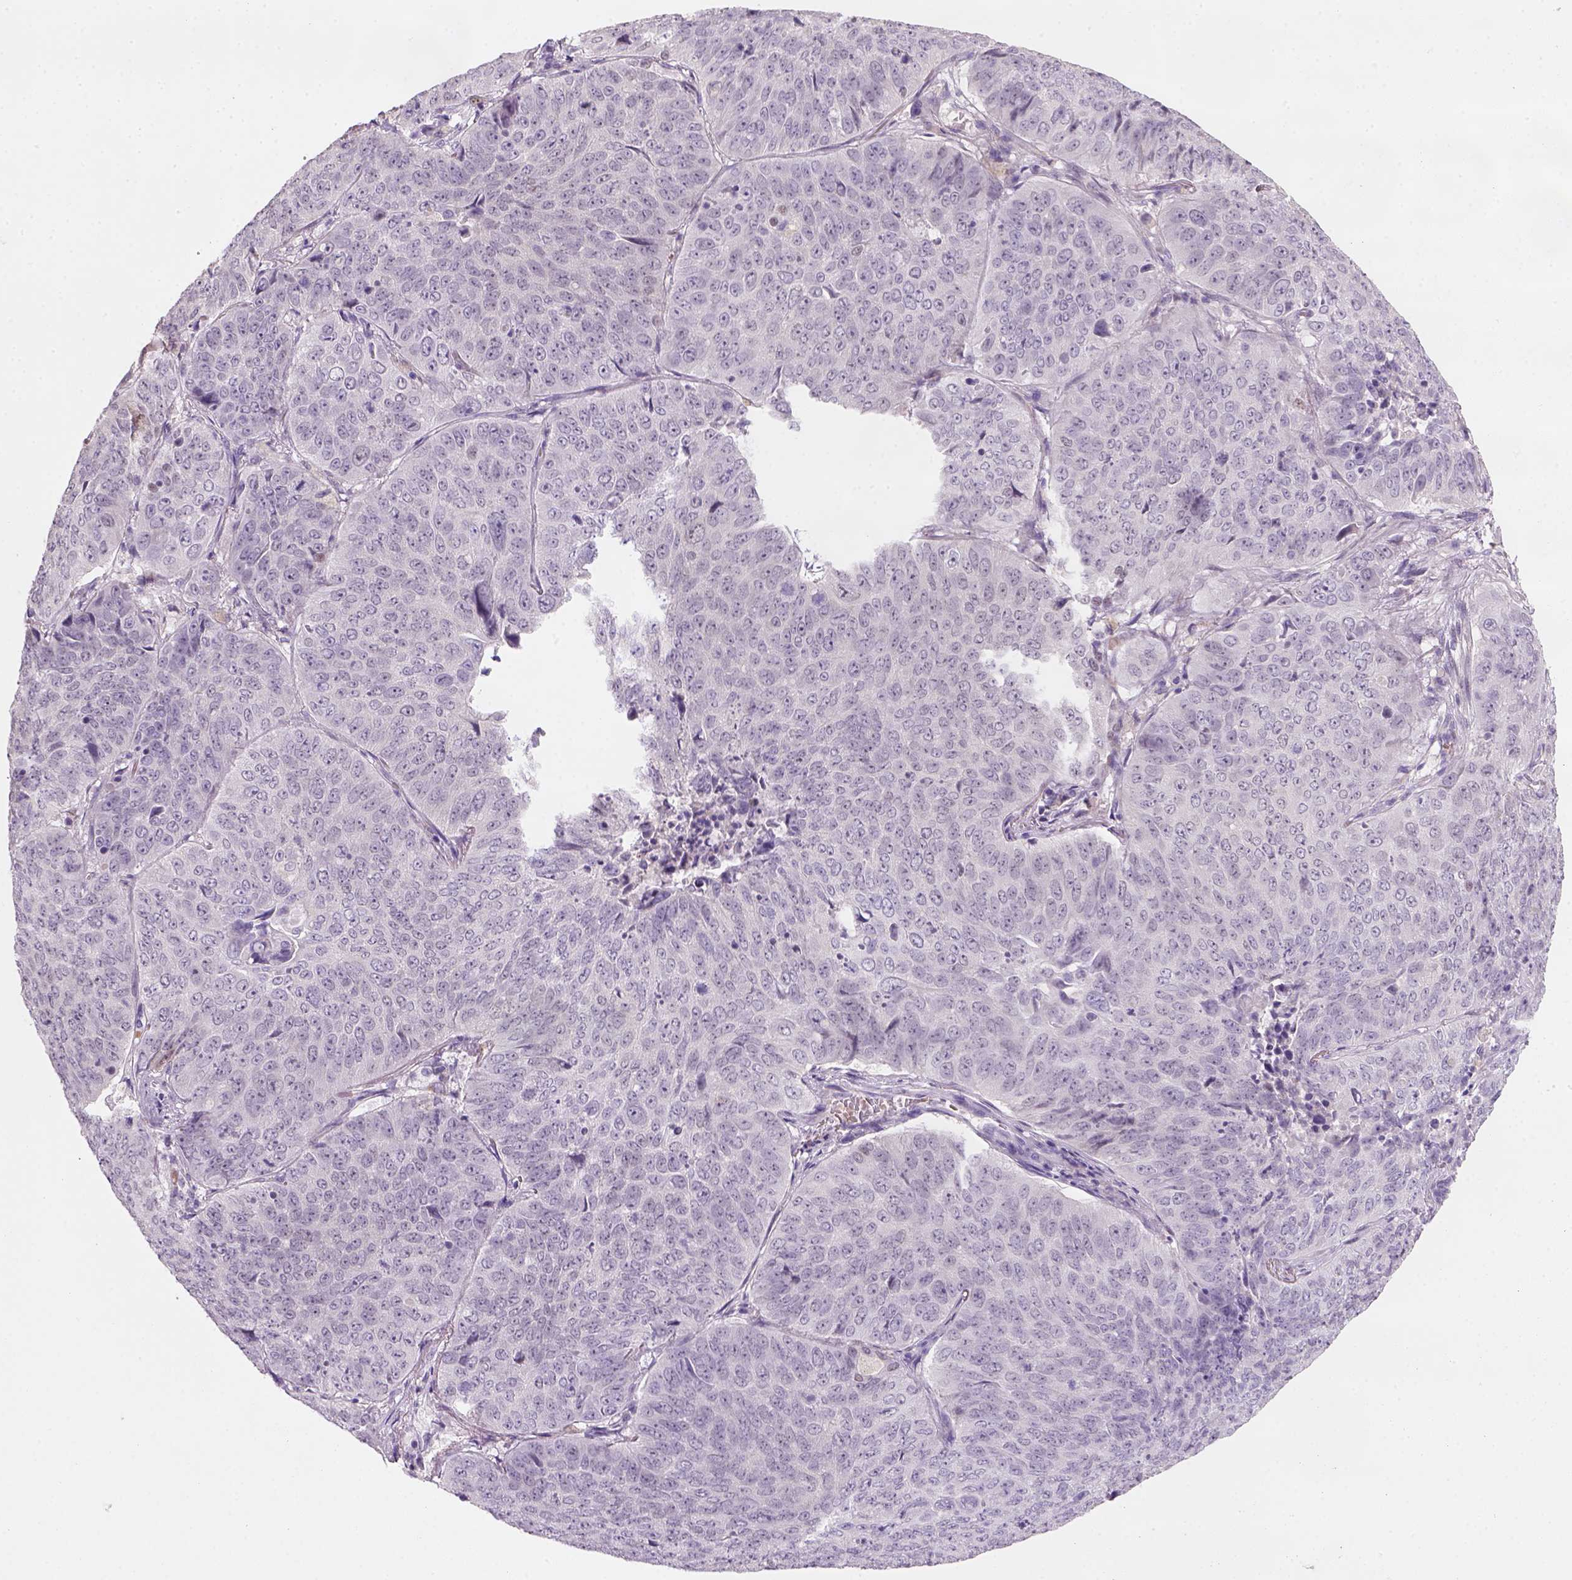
{"staining": {"intensity": "negative", "quantity": "none", "location": "none"}, "tissue": "lung cancer", "cell_type": "Tumor cells", "image_type": "cancer", "snomed": [{"axis": "morphology", "description": "Normal tissue, NOS"}, {"axis": "morphology", "description": "Squamous cell carcinoma, NOS"}, {"axis": "topography", "description": "Bronchus"}, {"axis": "topography", "description": "Lung"}], "caption": "There is no significant staining in tumor cells of lung cancer.", "gene": "ZMAT4", "patient": {"sex": "male", "age": 64}}